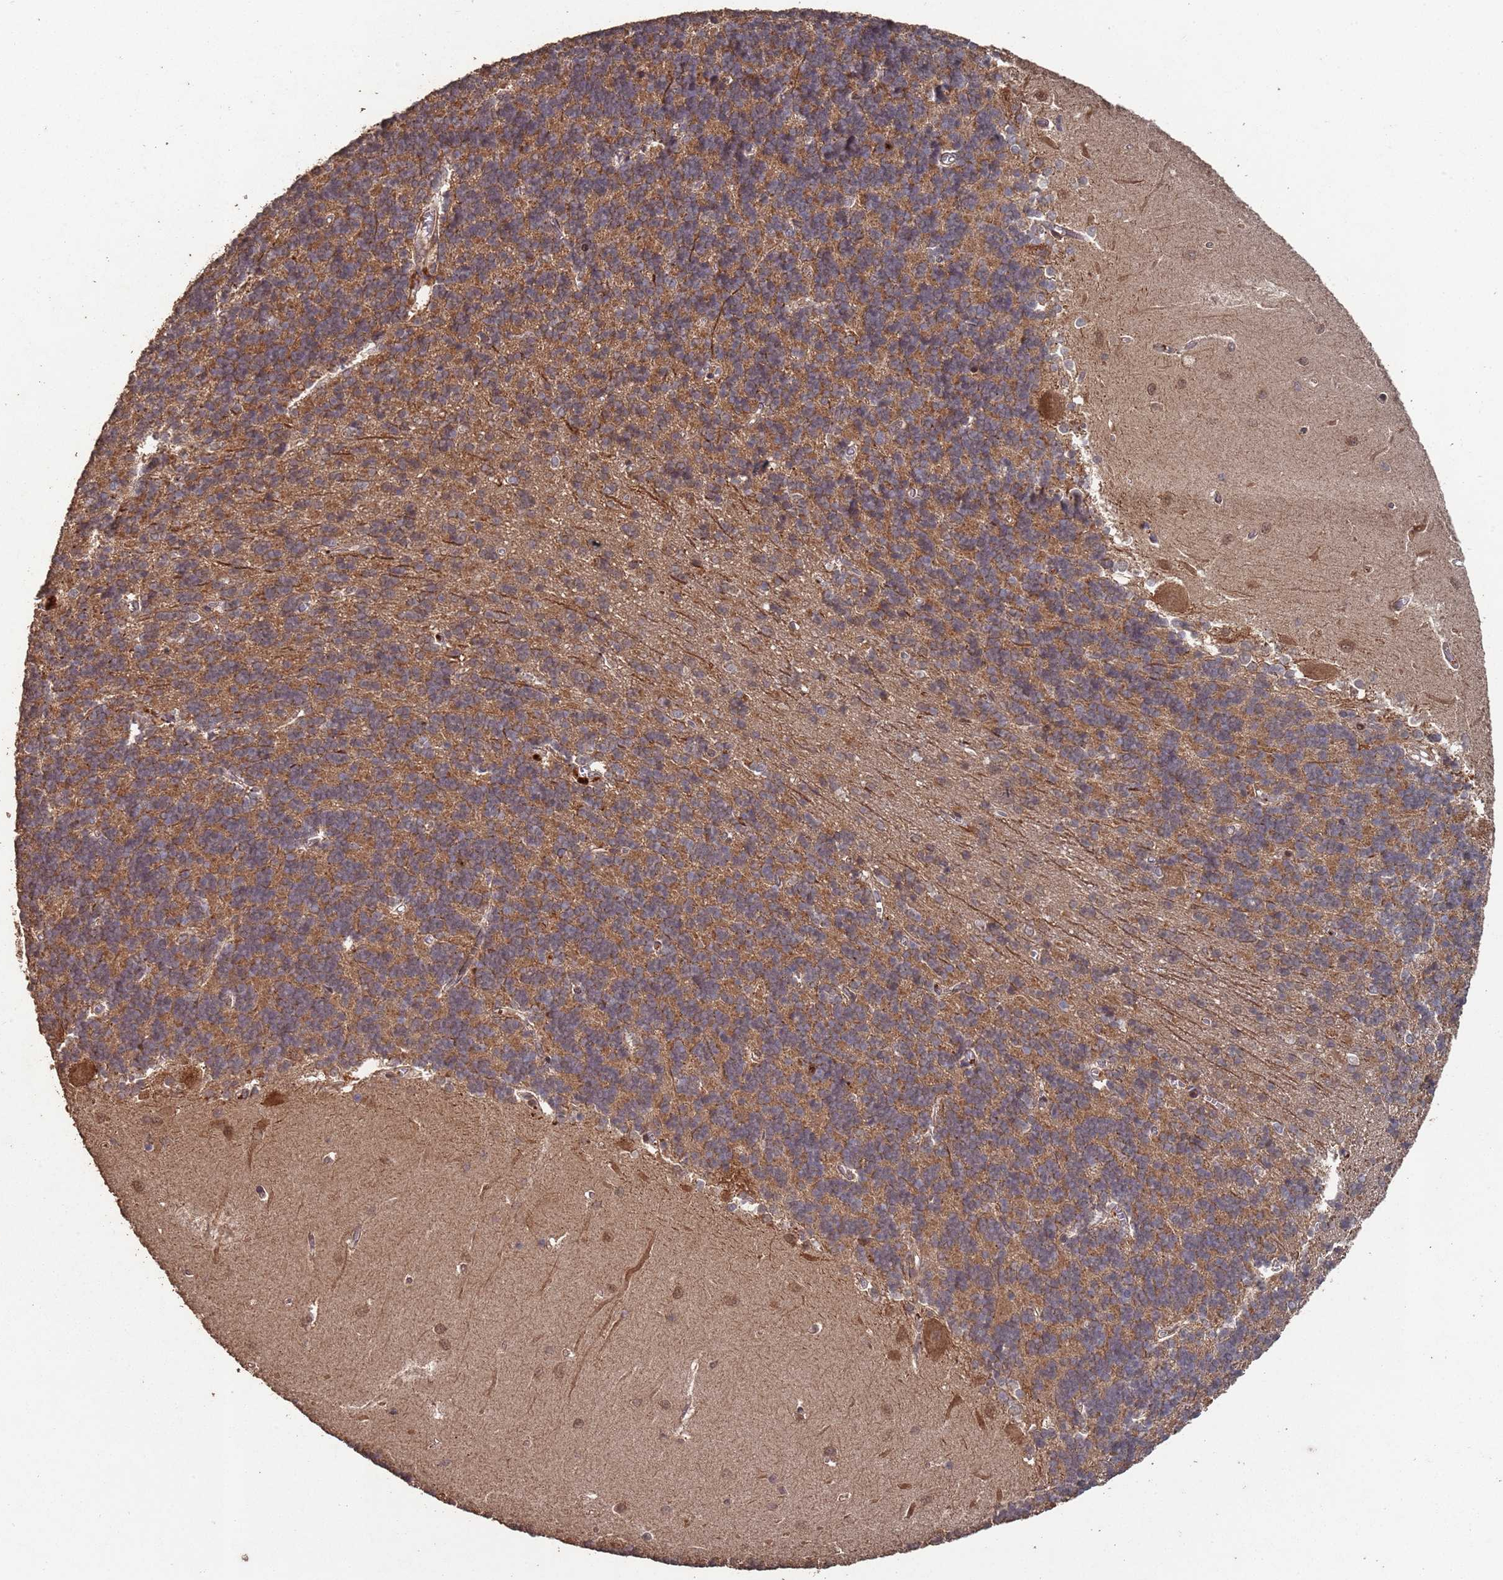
{"staining": {"intensity": "moderate", "quantity": "25%-75%", "location": "cytoplasmic/membranous"}, "tissue": "cerebellum", "cell_type": "Cells in granular layer", "image_type": "normal", "snomed": [{"axis": "morphology", "description": "Normal tissue, NOS"}, {"axis": "topography", "description": "Cerebellum"}], "caption": "DAB (3,3'-diaminobenzidine) immunohistochemical staining of unremarkable human cerebellum displays moderate cytoplasmic/membranous protein staining in about 25%-75% of cells in granular layer.", "gene": "FRAT1", "patient": {"sex": "male", "age": 37}}